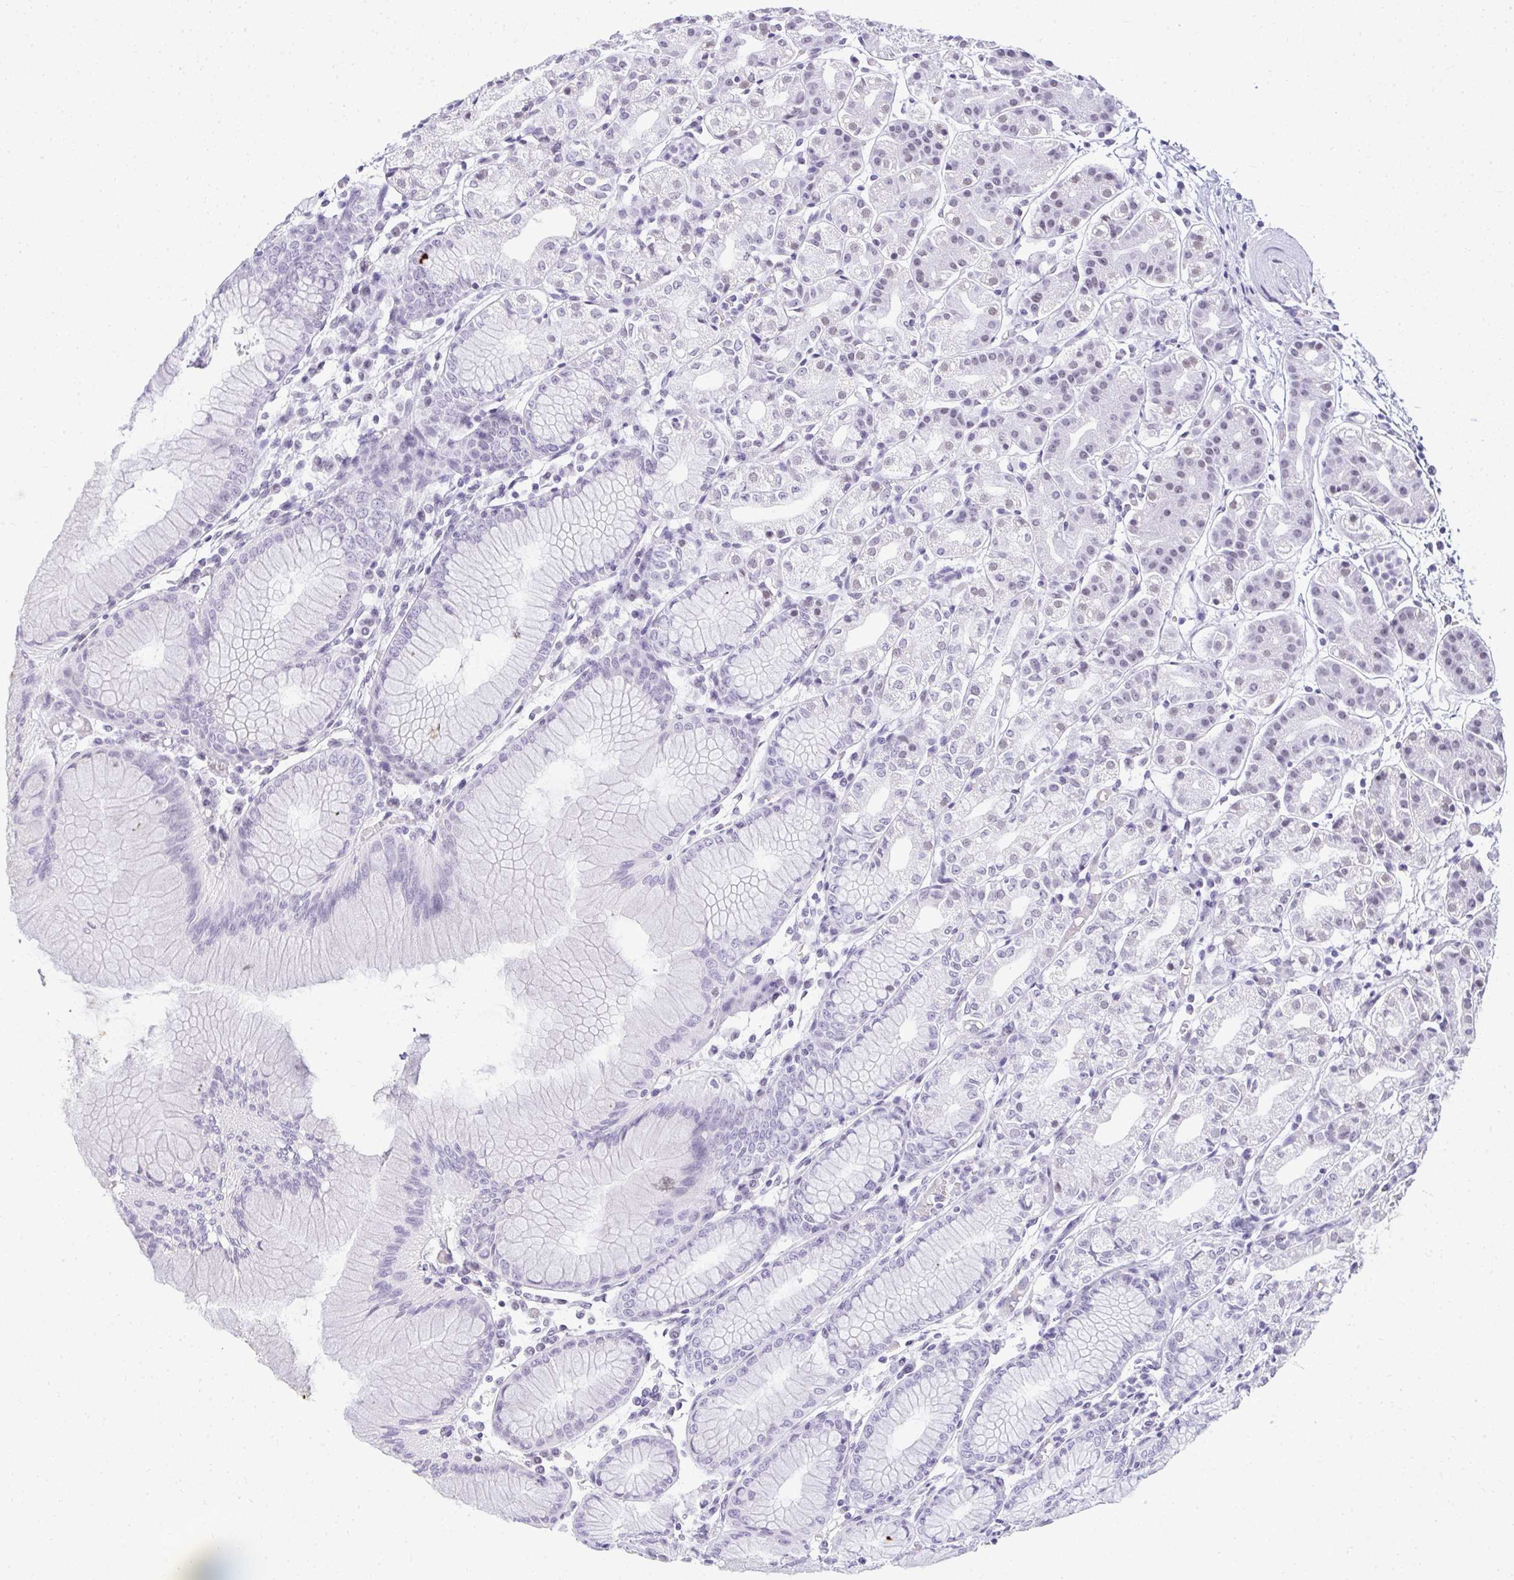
{"staining": {"intensity": "weak", "quantity": "<25%", "location": "nuclear"}, "tissue": "stomach", "cell_type": "Glandular cells", "image_type": "normal", "snomed": [{"axis": "morphology", "description": "Normal tissue, NOS"}, {"axis": "topography", "description": "Stomach"}], "caption": "Stomach stained for a protein using immunohistochemistry demonstrates no positivity glandular cells.", "gene": "PLA2G1B", "patient": {"sex": "female", "age": 57}}